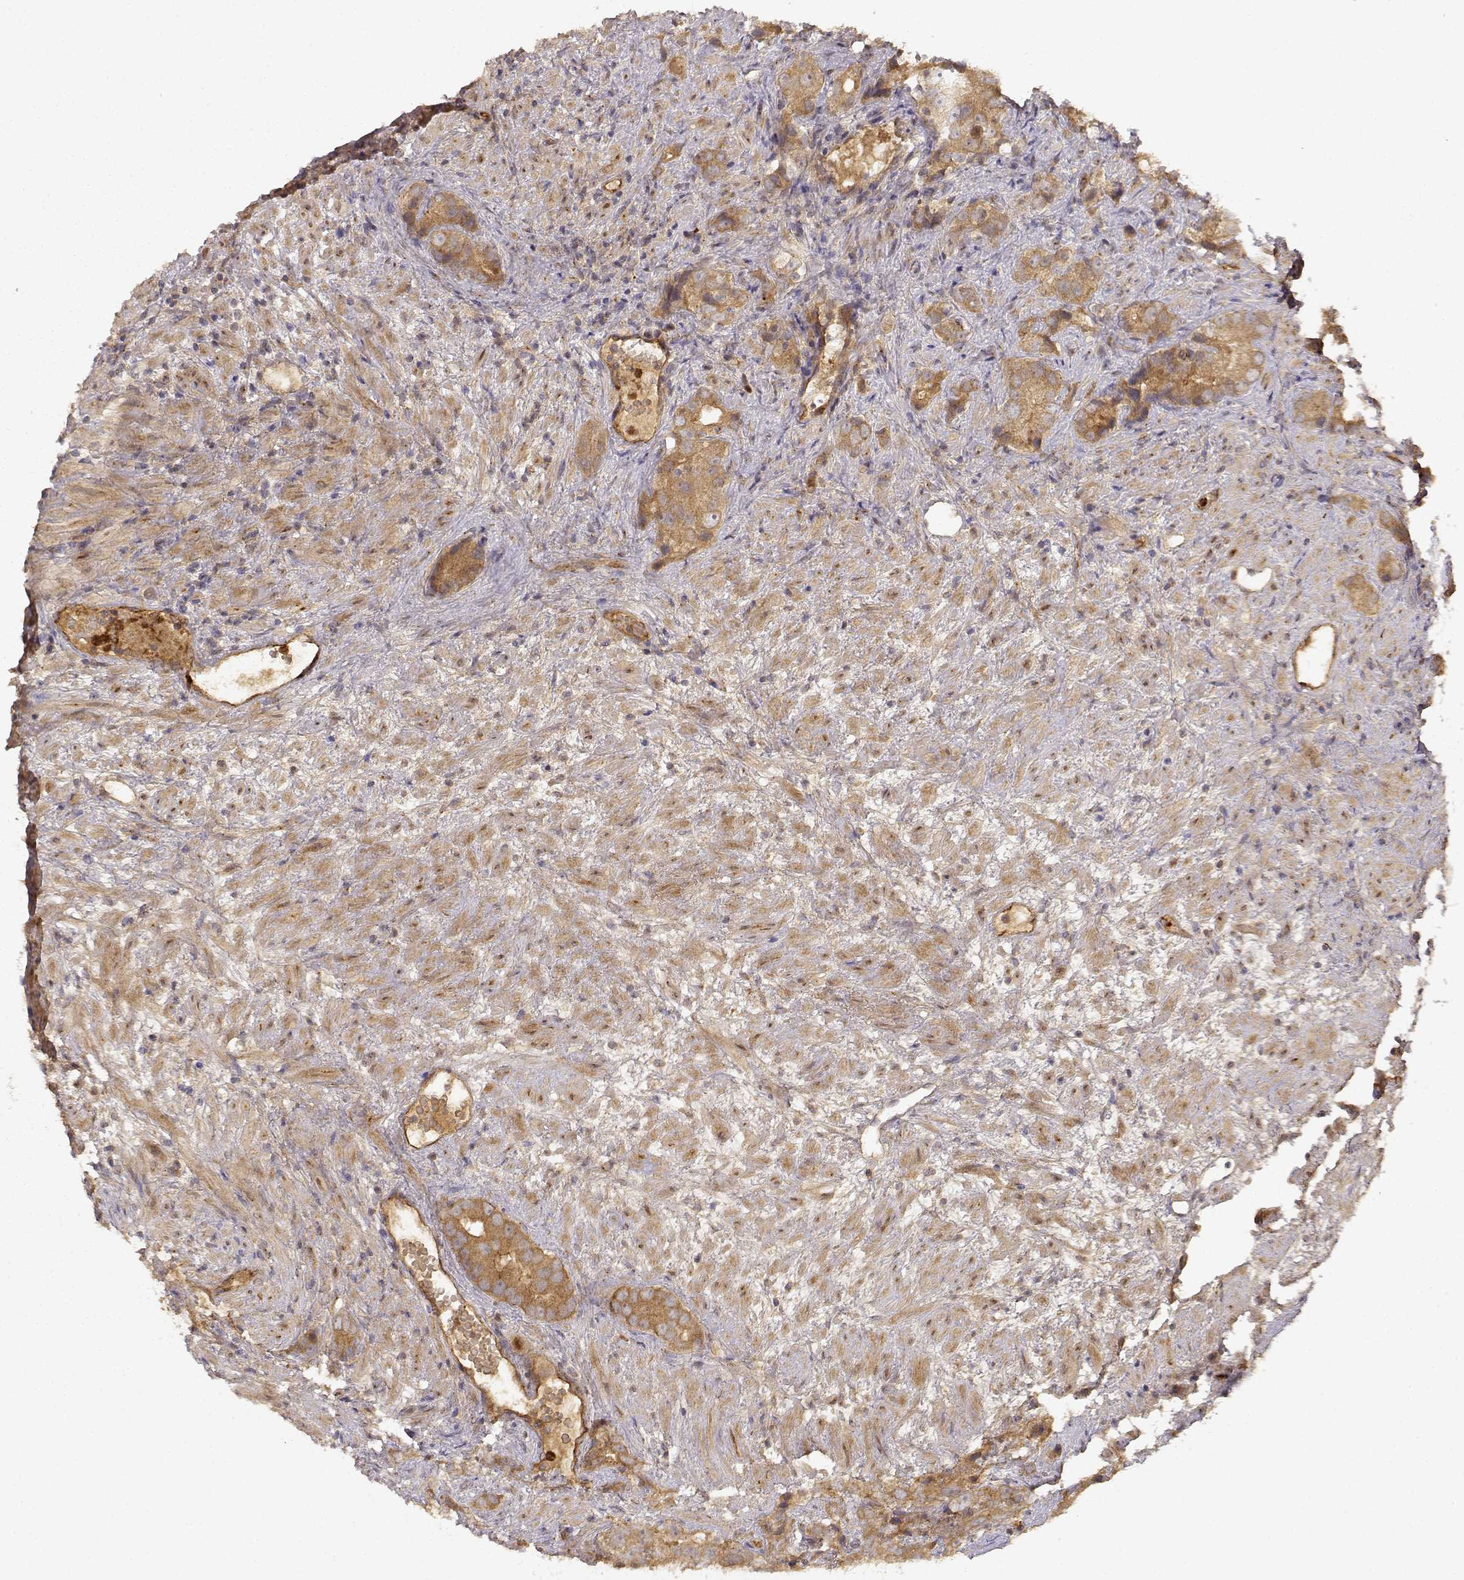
{"staining": {"intensity": "moderate", "quantity": ">75%", "location": "cytoplasmic/membranous"}, "tissue": "prostate cancer", "cell_type": "Tumor cells", "image_type": "cancer", "snomed": [{"axis": "morphology", "description": "Adenocarcinoma, High grade"}, {"axis": "topography", "description": "Prostate"}], "caption": "Protein analysis of adenocarcinoma (high-grade) (prostate) tissue shows moderate cytoplasmic/membranous expression in approximately >75% of tumor cells.", "gene": "CDK5RAP2", "patient": {"sex": "male", "age": 90}}